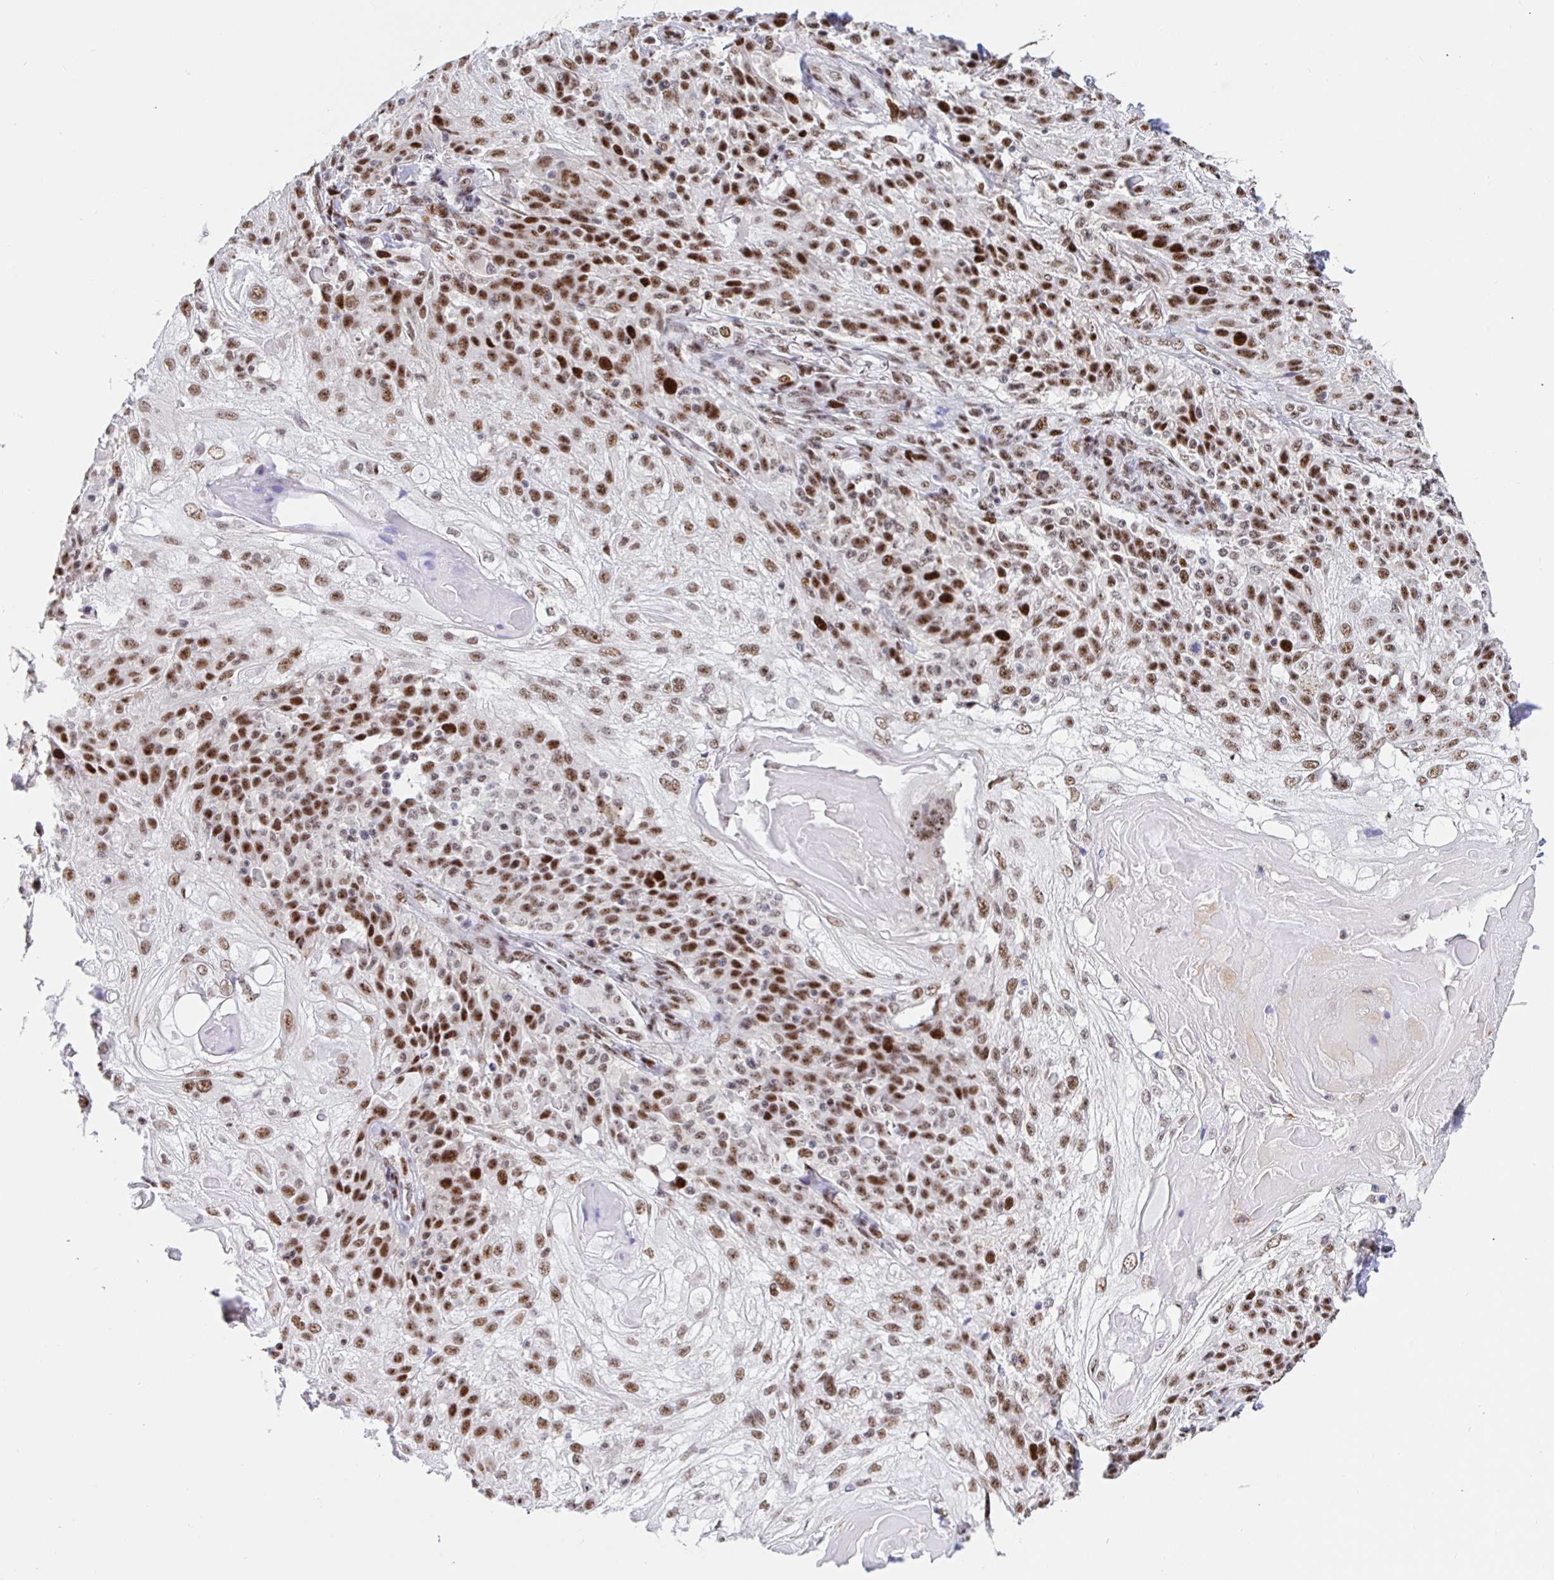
{"staining": {"intensity": "moderate", "quantity": ">75%", "location": "nuclear"}, "tissue": "skin cancer", "cell_type": "Tumor cells", "image_type": "cancer", "snomed": [{"axis": "morphology", "description": "Normal tissue, NOS"}, {"axis": "morphology", "description": "Squamous cell carcinoma, NOS"}, {"axis": "topography", "description": "Skin"}], "caption": "Brown immunohistochemical staining in human skin cancer shows moderate nuclear staining in about >75% of tumor cells. Nuclei are stained in blue.", "gene": "SETD5", "patient": {"sex": "female", "age": 83}}